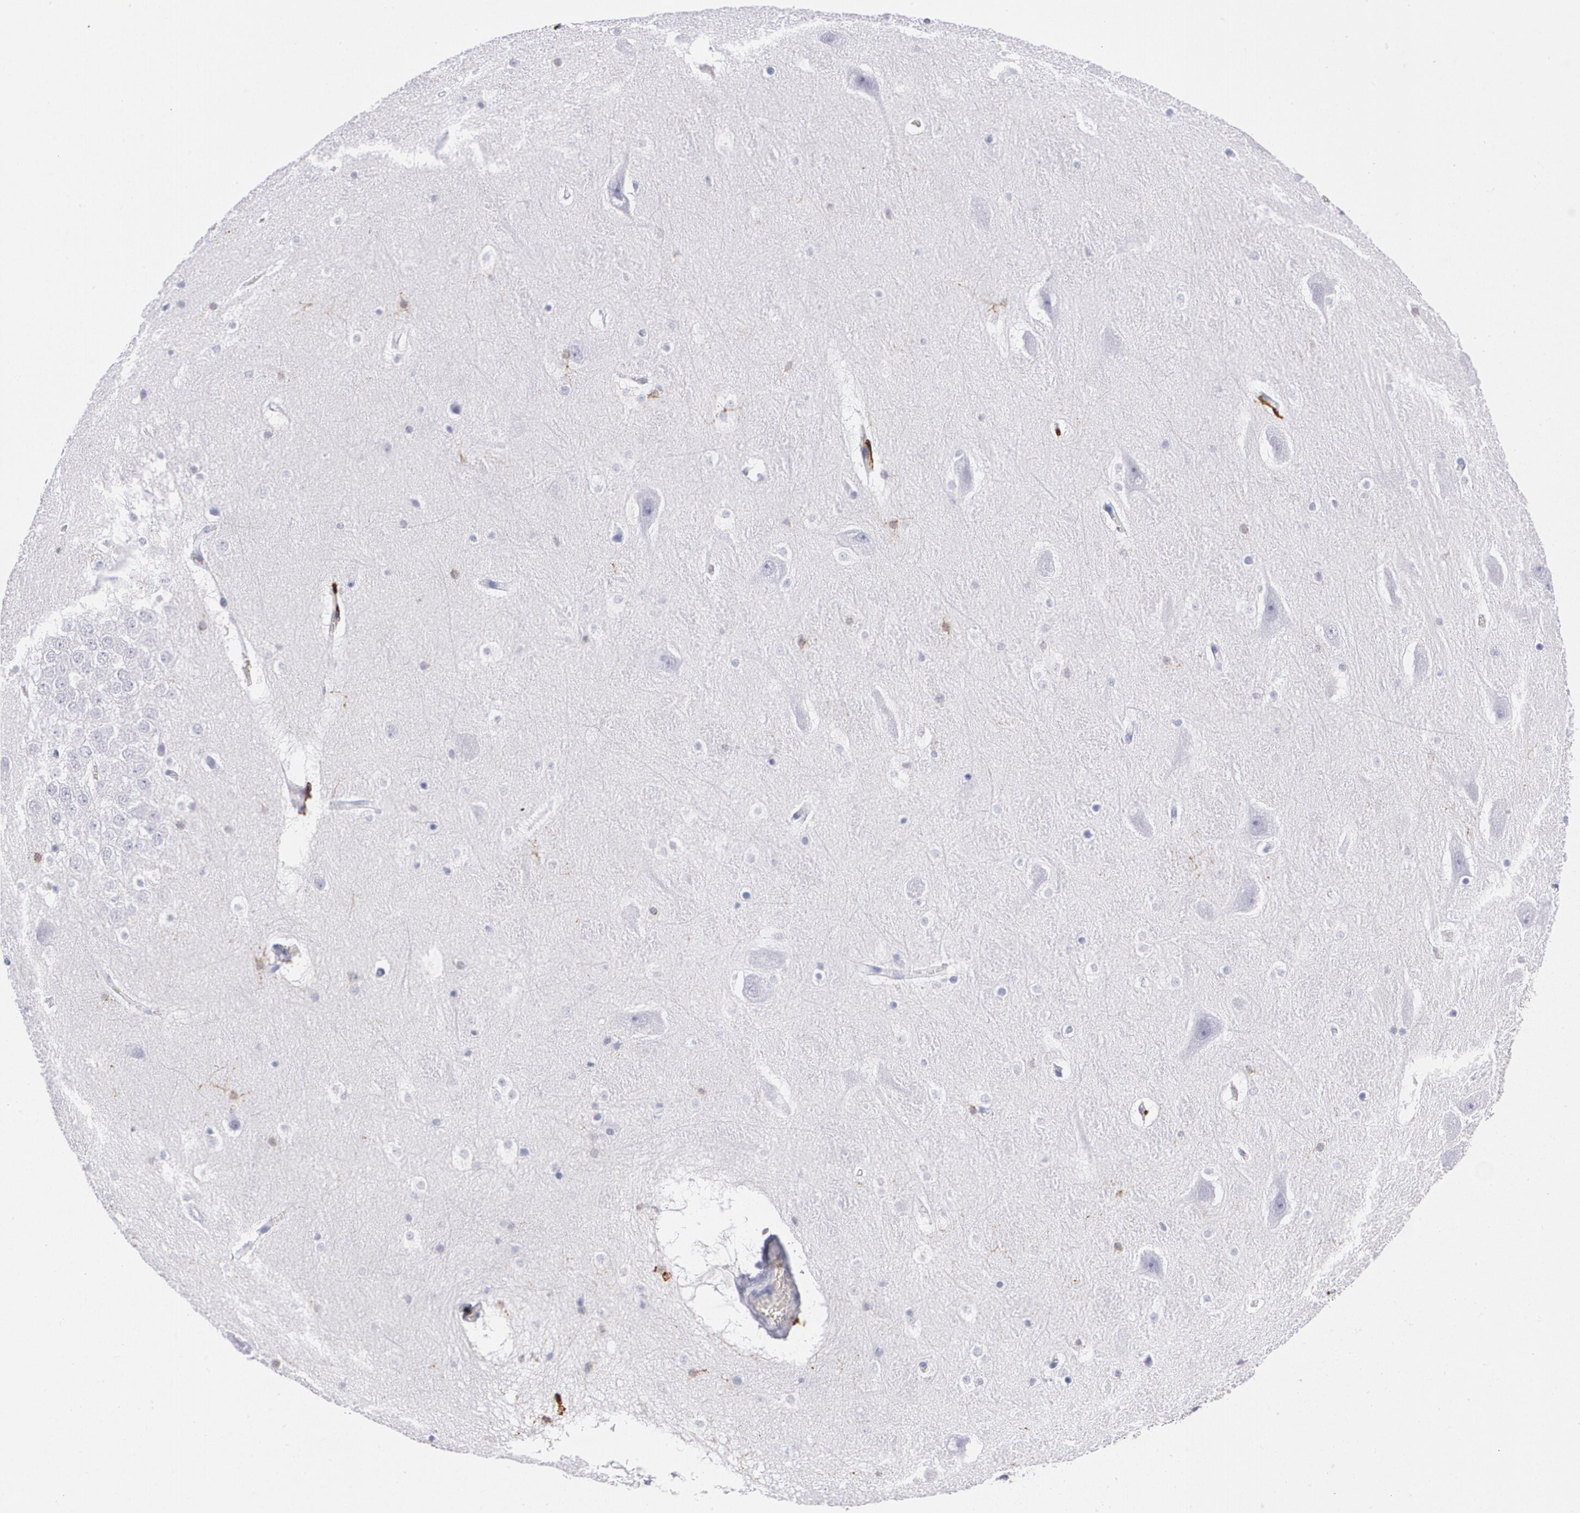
{"staining": {"intensity": "strong", "quantity": "<25%", "location": "cytoplasmic/membranous"}, "tissue": "hippocampus", "cell_type": "Glial cells", "image_type": "normal", "snomed": [{"axis": "morphology", "description": "Normal tissue, NOS"}, {"axis": "topography", "description": "Hippocampus"}], "caption": "A micrograph of hippocampus stained for a protein demonstrates strong cytoplasmic/membranous brown staining in glial cells.", "gene": "HLA", "patient": {"sex": "male", "age": 45}}